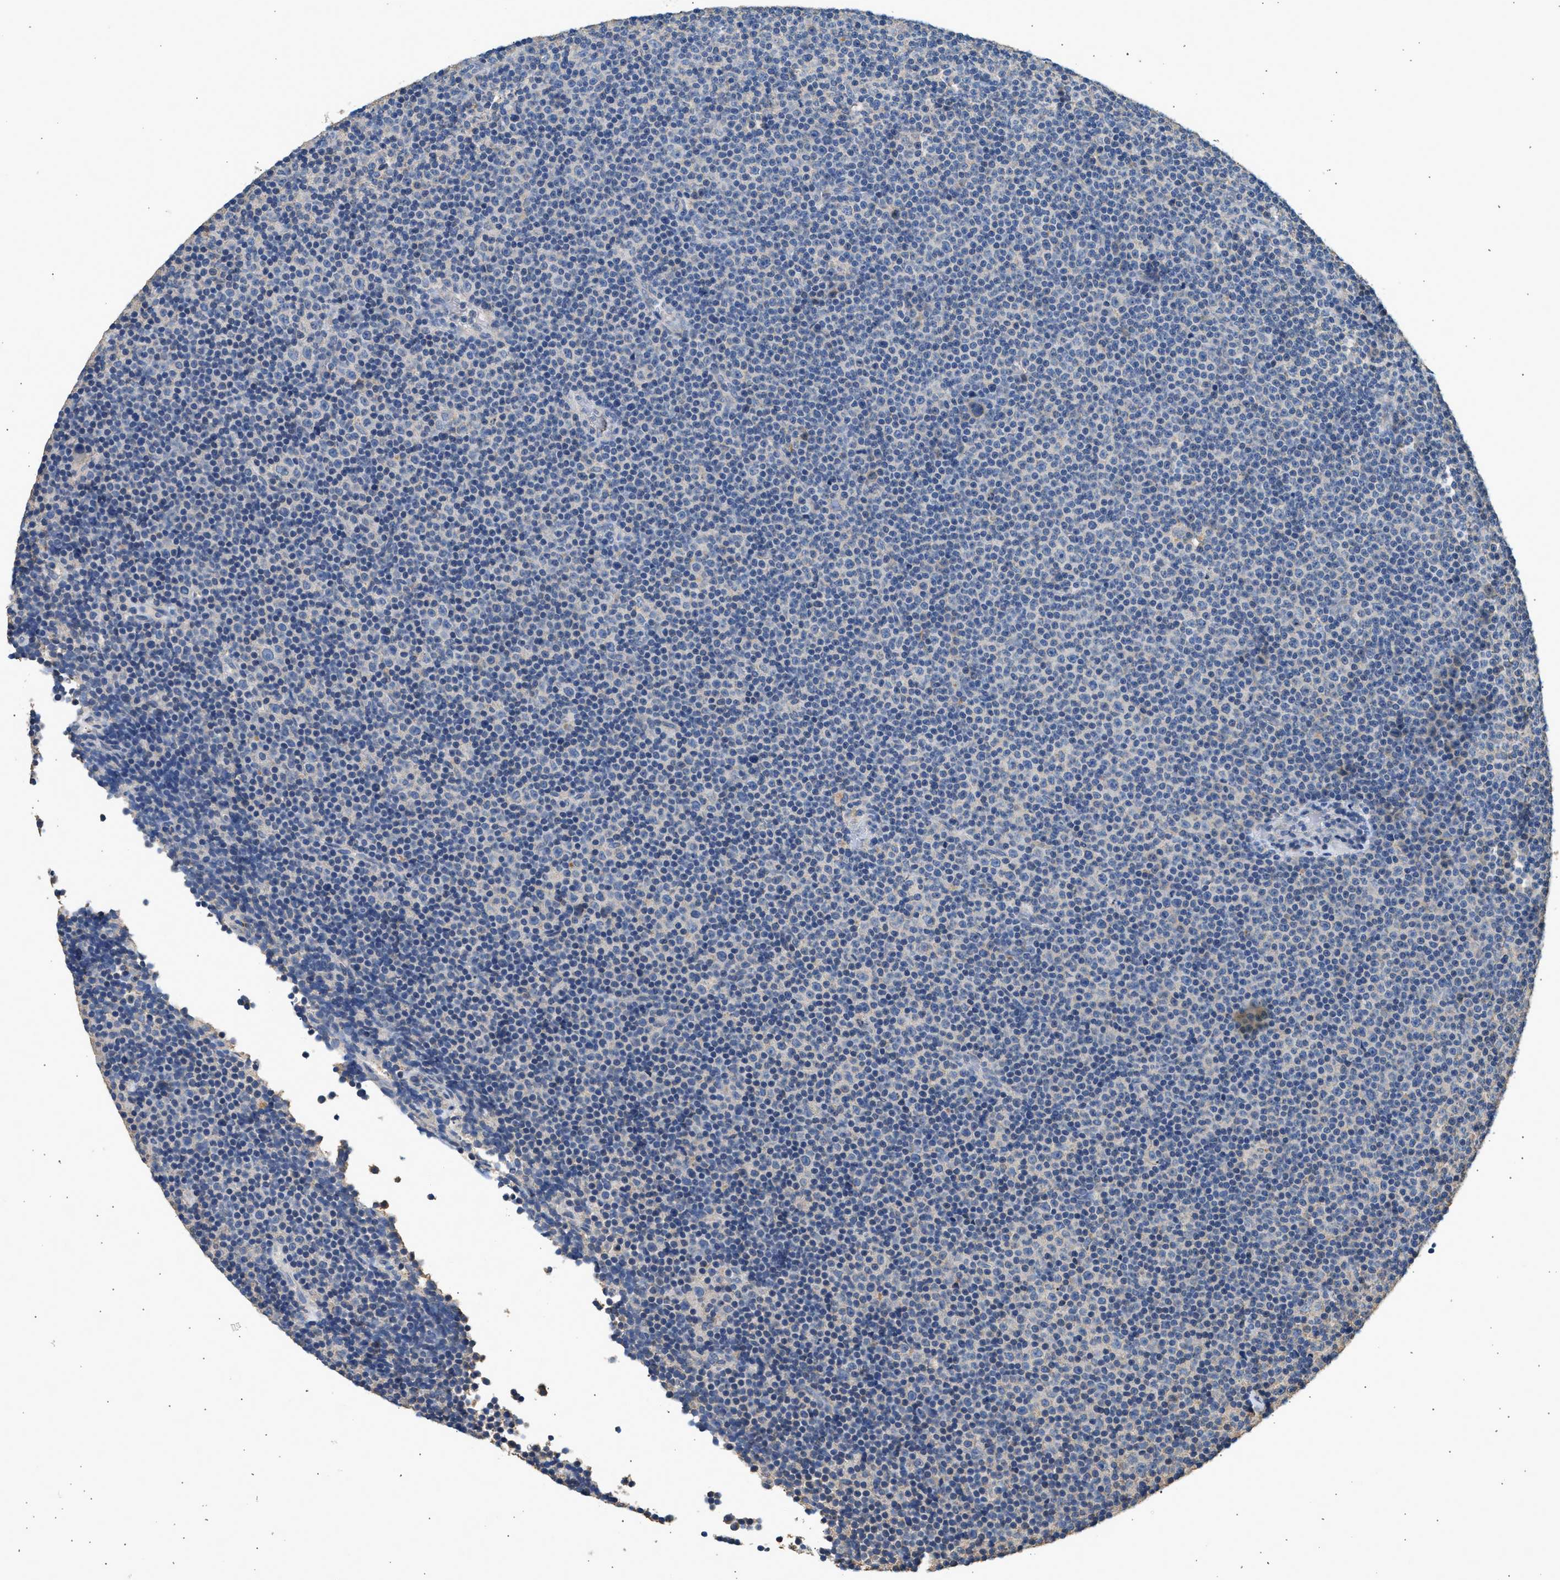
{"staining": {"intensity": "negative", "quantity": "none", "location": "none"}, "tissue": "lymphoma", "cell_type": "Tumor cells", "image_type": "cancer", "snomed": [{"axis": "morphology", "description": "Malignant lymphoma, non-Hodgkin's type, Low grade"}, {"axis": "topography", "description": "Lymph node"}], "caption": "Histopathology image shows no protein positivity in tumor cells of lymphoma tissue. (DAB immunohistochemistry with hematoxylin counter stain).", "gene": "WDR31", "patient": {"sex": "female", "age": 67}}